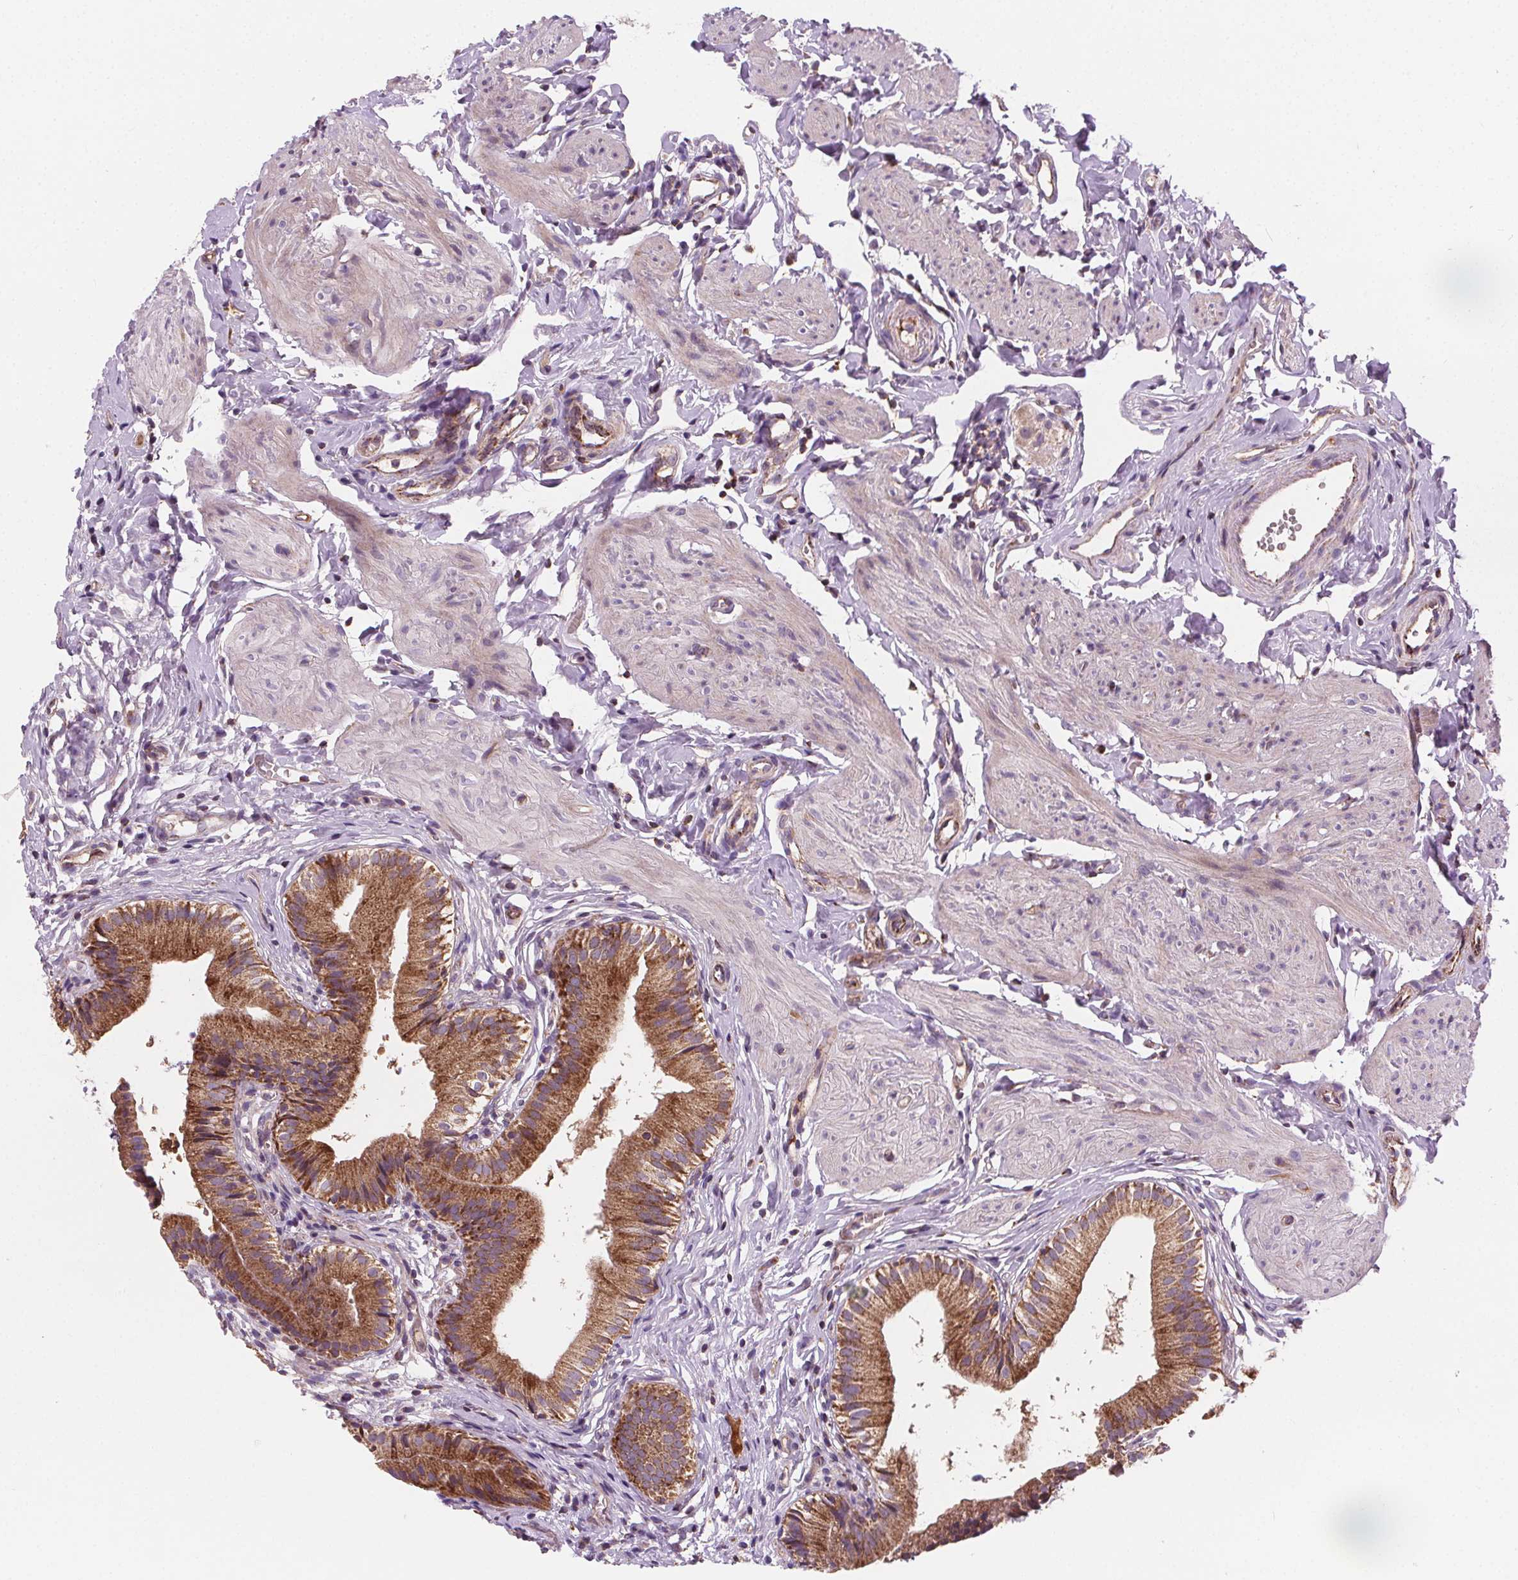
{"staining": {"intensity": "moderate", "quantity": ">75%", "location": "cytoplasmic/membranous"}, "tissue": "gallbladder", "cell_type": "Glandular cells", "image_type": "normal", "snomed": [{"axis": "morphology", "description": "Normal tissue, NOS"}, {"axis": "topography", "description": "Gallbladder"}], "caption": "IHC of normal gallbladder demonstrates medium levels of moderate cytoplasmic/membranous positivity in about >75% of glandular cells. (Stains: DAB (3,3'-diaminobenzidine) in brown, nuclei in blue, Microscopy: brightfield microscopy at high magnification).", "gene": "GOLT1B", "patient": {"sex": "female", "age": 47}}